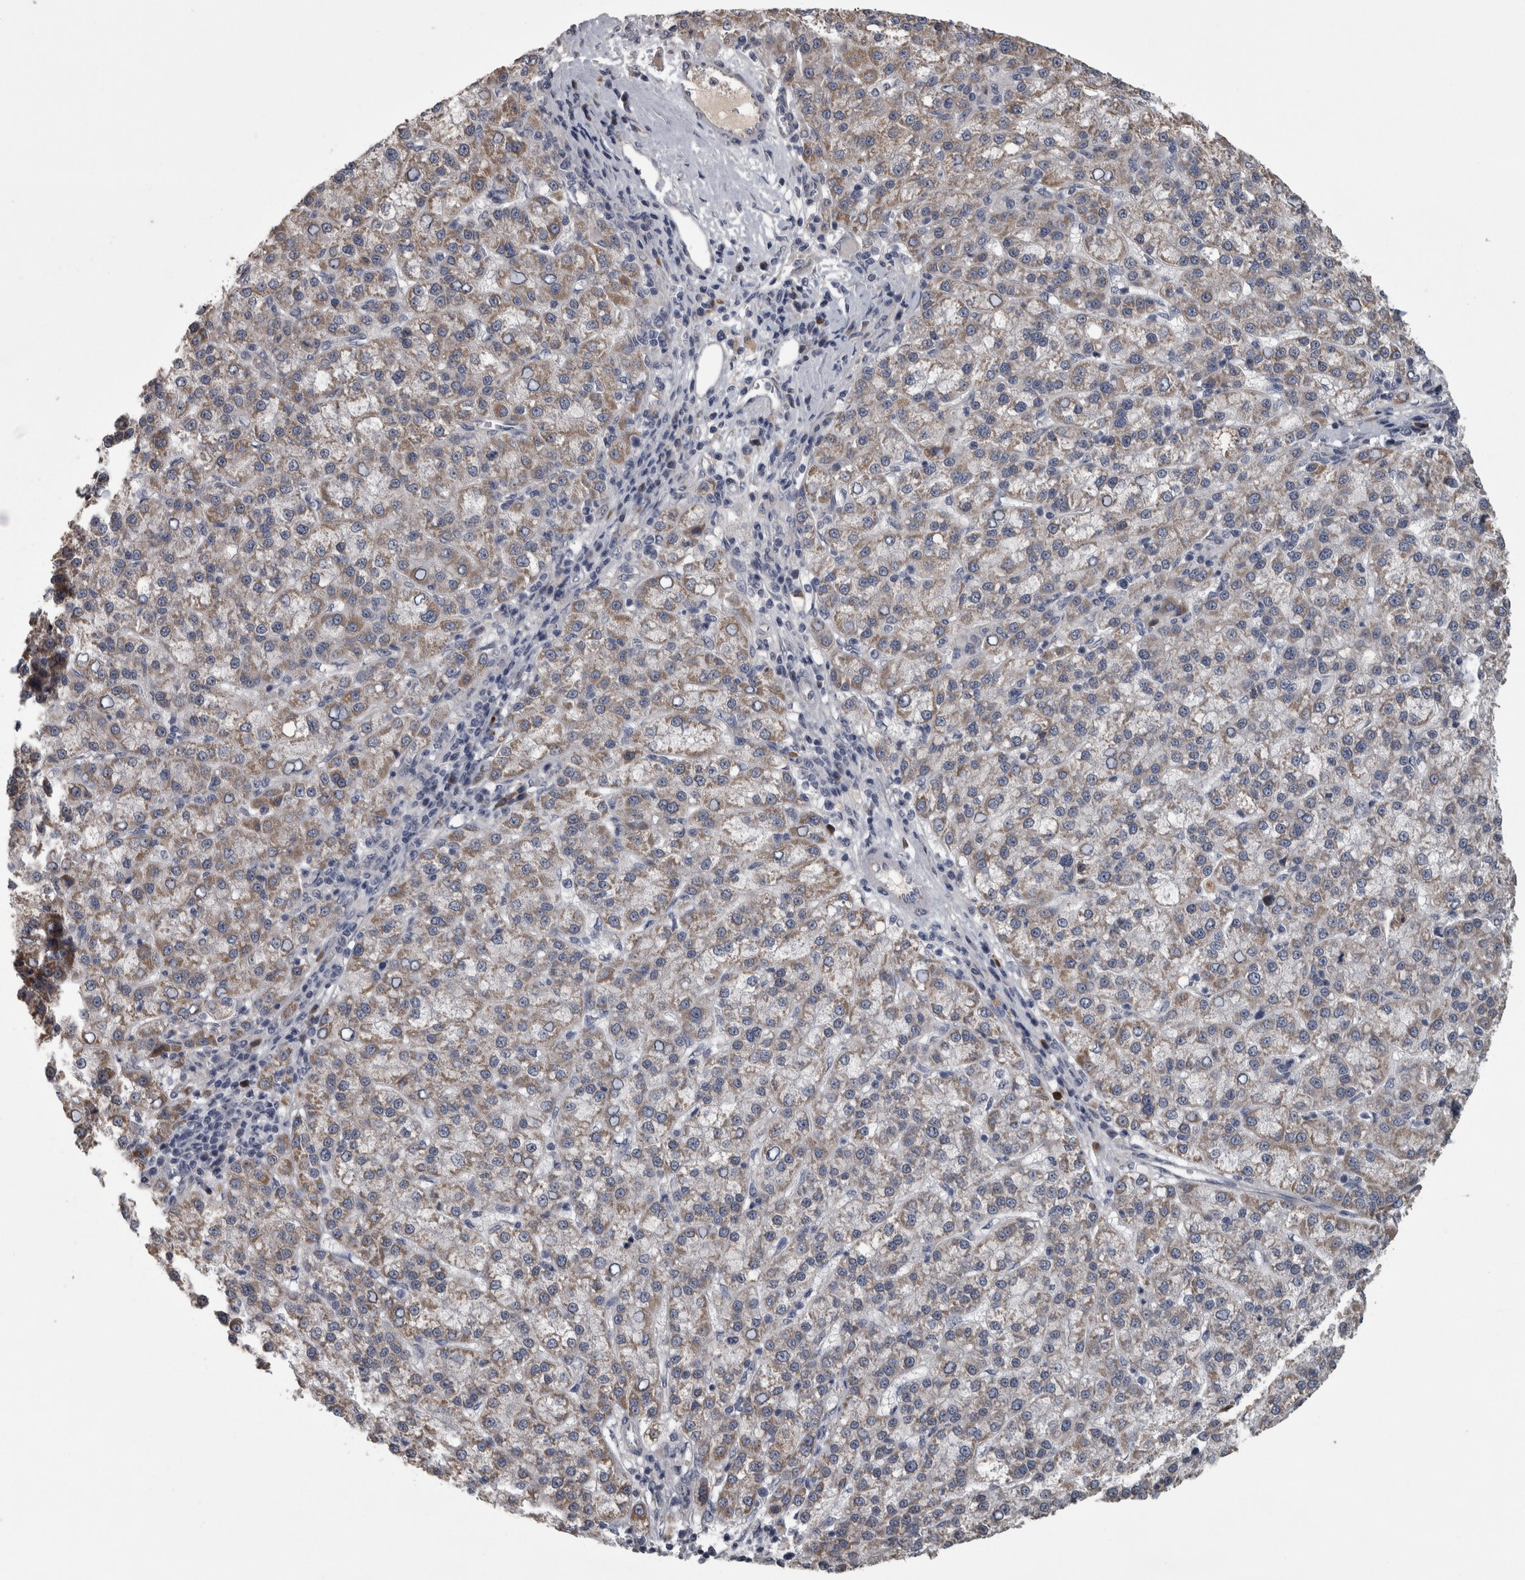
{"staining": {"intensity": "weak", "quantity": ">75%", "location": "cytoplasmic/membranous"}, "tissue": "liver cancer", "cell_type": "Tumor cells", "image_type": "cancer", "snomed": [{"axis": "morphology", "description": "Carcinoma, Hepatocellular, NOS"}, {"axis": "topography", "description": "Liver"}], "caption": "This image shows liver hepatocellular carcinoma stained with immunohistochemistry to label a protein in brown. The cytoplasmic/membranous of tumor cells show weak positivity for the protein. Nuclei are counter-stained blue.", "gene": "DBT", "patient": {"sex": "female", "age": 58}}